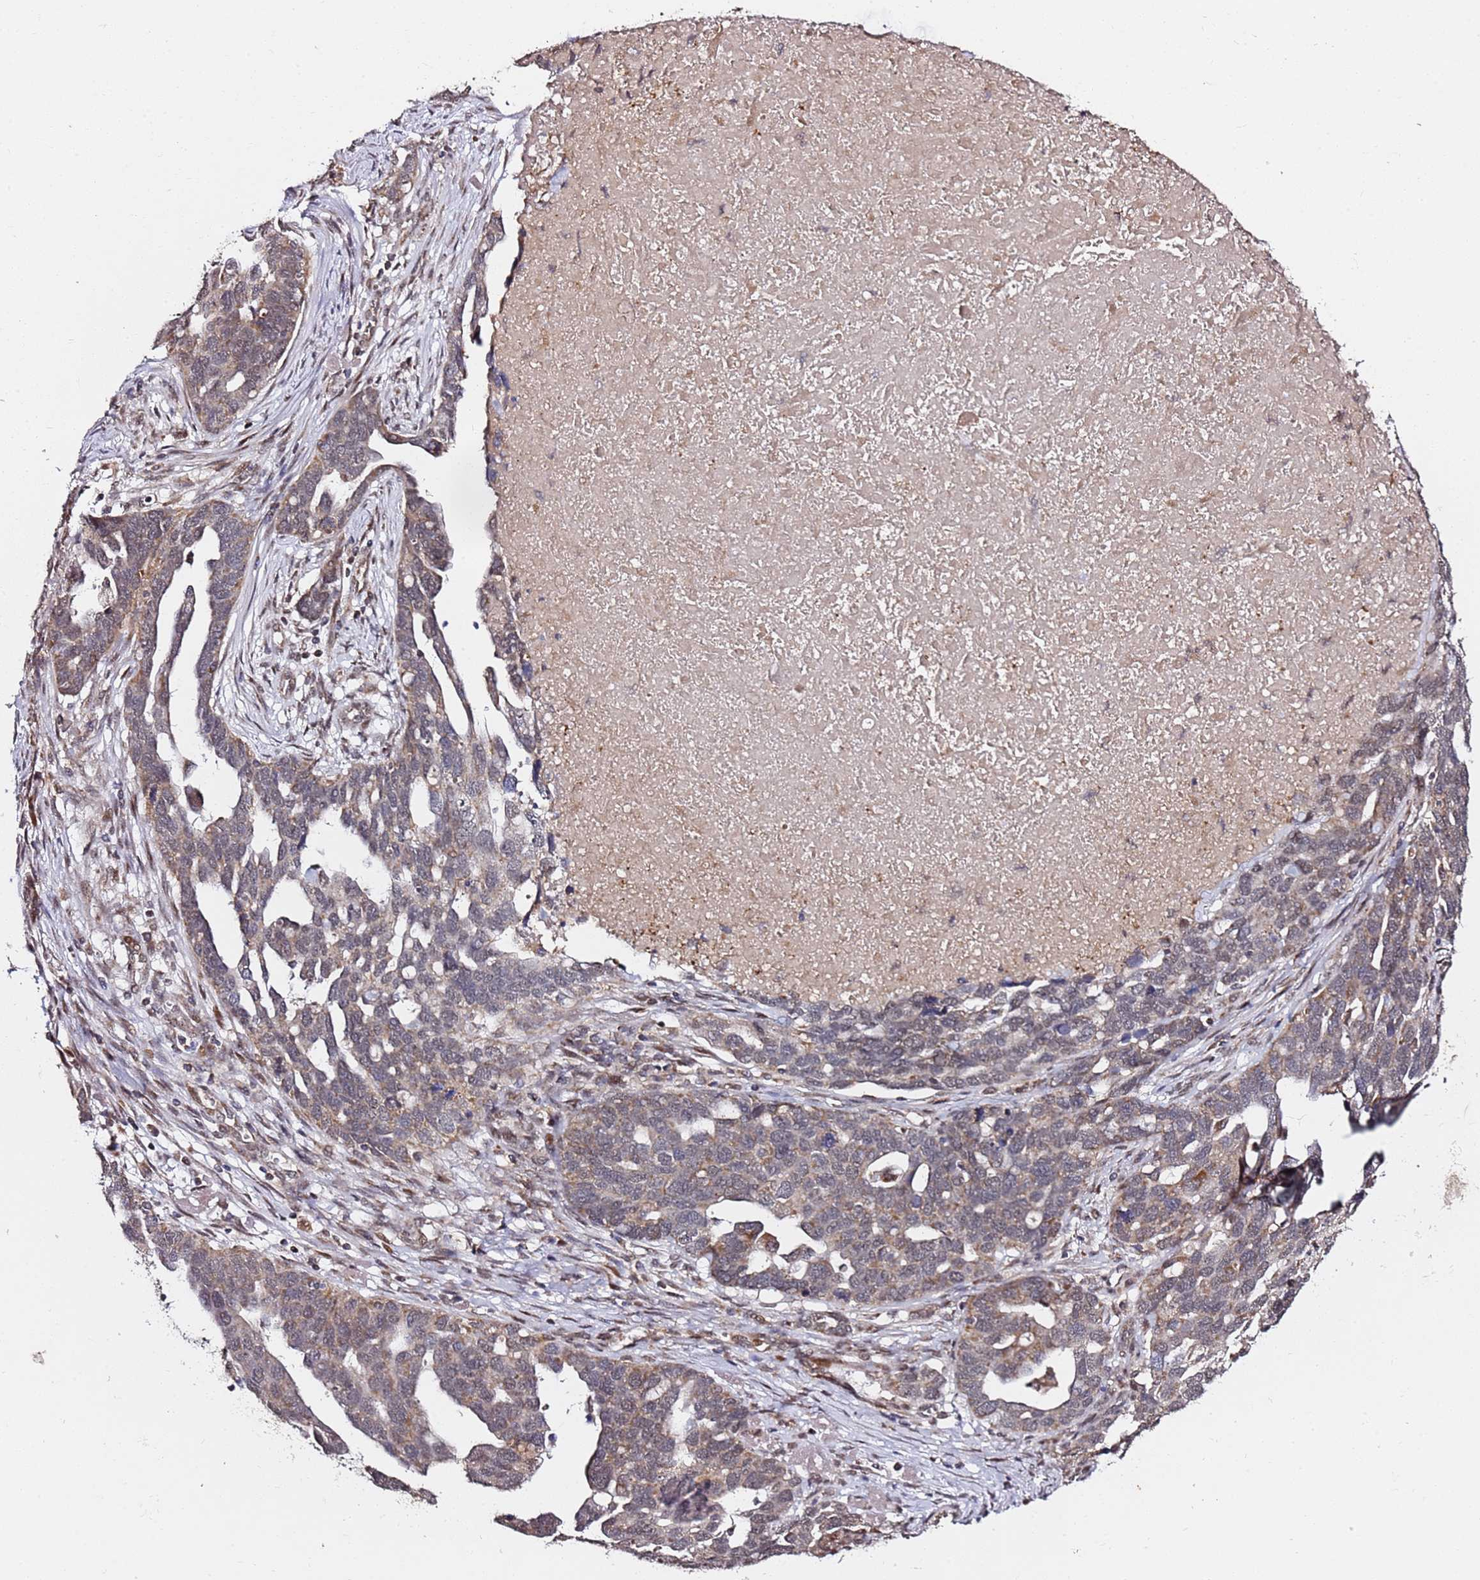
{"staining": {"intensity": "moderate", "quantity": "25%-75%", "location": "cytoplasmic/membranous,nuclear"}, "tissue": "ovarian cancer", "cell_type": "Tumor cells", "image_type": "cancer", "snomed": [{"axis": "morphology", "description": "Cystadenocarcinoma, serous, NOS"}, {"axis": "topography", "description": "Ovary"}], "caption": "A brown stain highlights moderate cytoplasmic/membranous and nuclear positivity of a protein in ovarian cancer tumor cells. (Stains: DAB (3,3'-diaminobenzidine) in brown, nuclei in blue, Microscopy: brightfield microscopy at high magnification).", "gene": "TP53AIP1", "patient": {"sex": "female", "age": 54}}